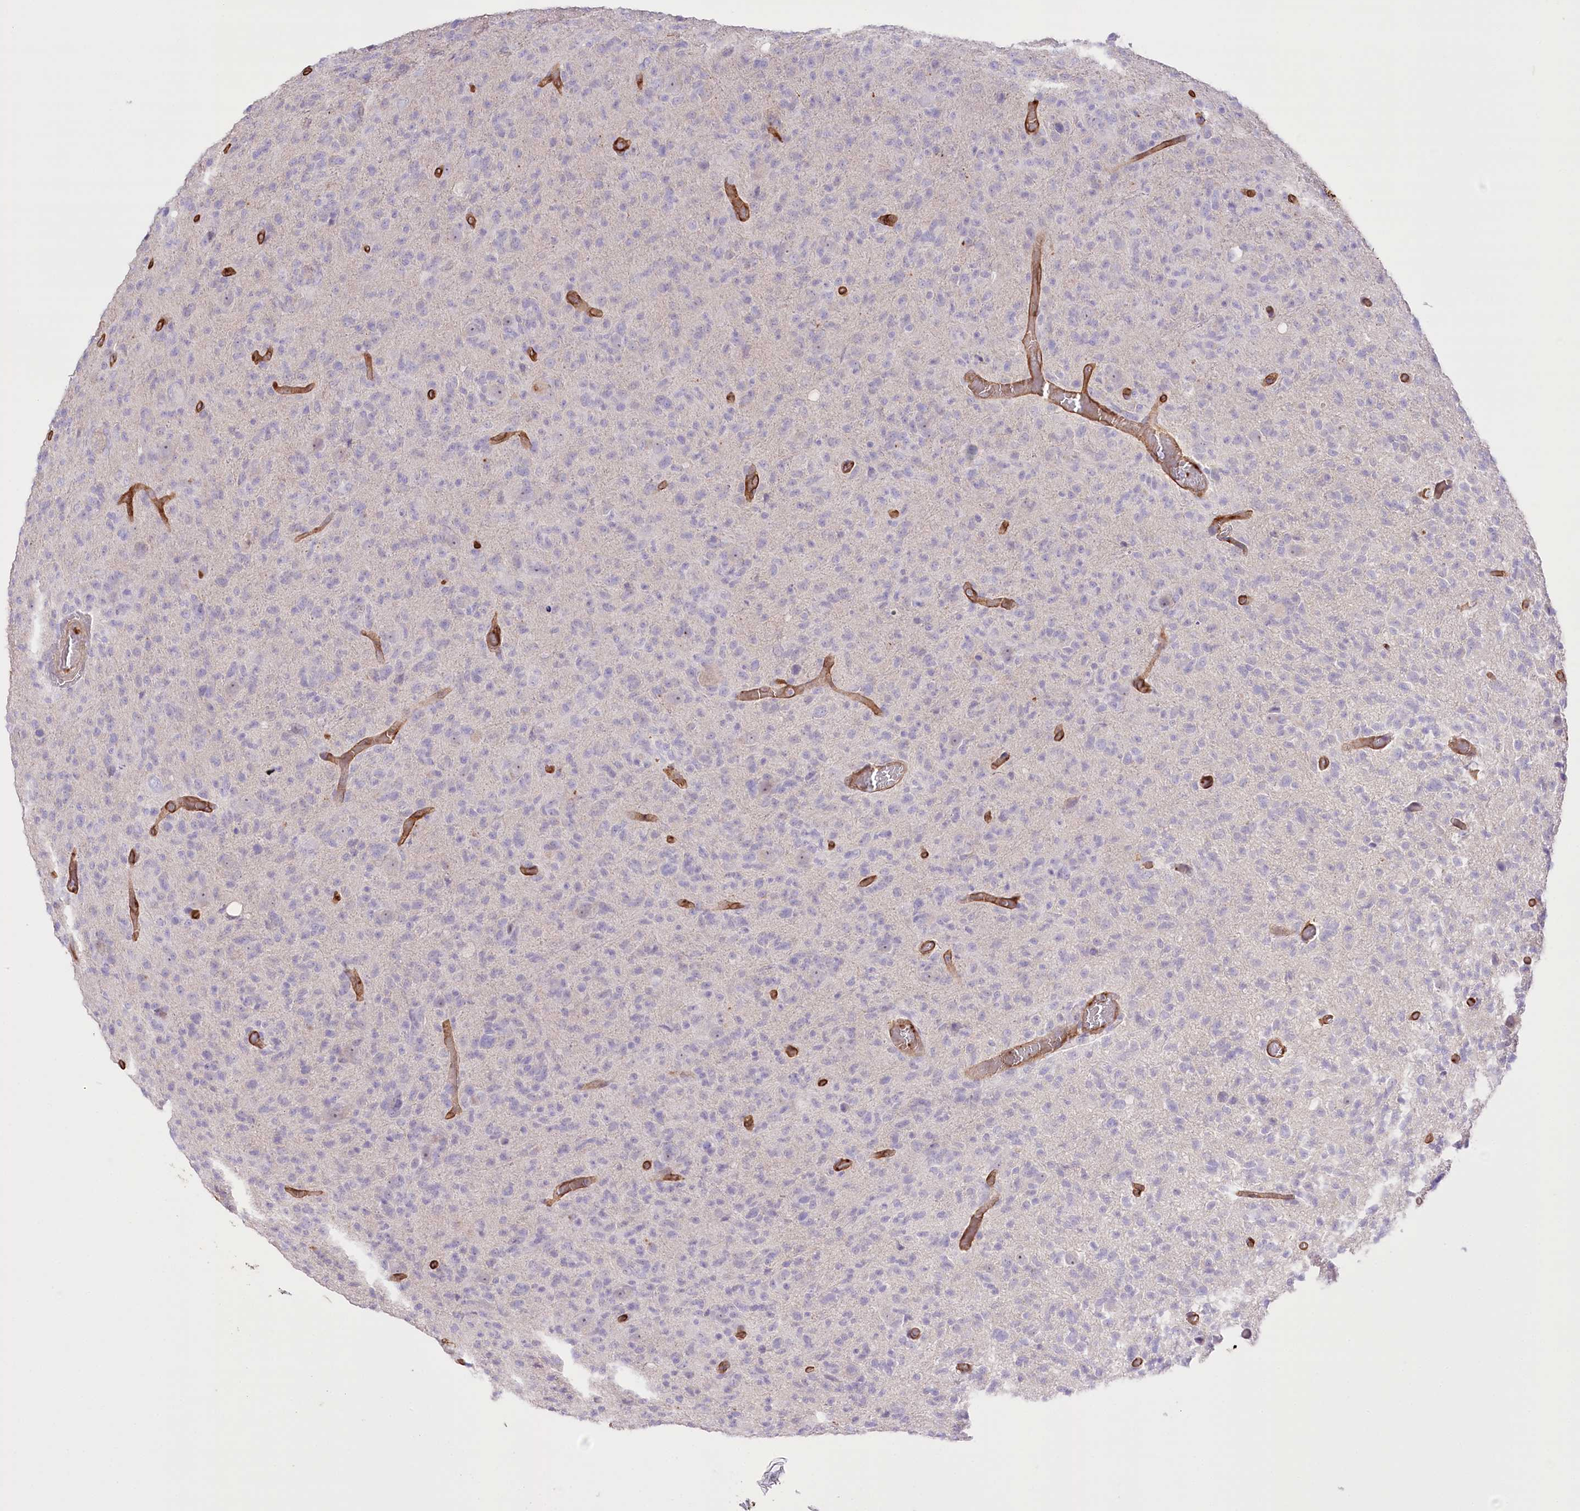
{"staining": {"intensity": "negative", "quantity": "none", "location": "none"}, "tissue": "glioma", "cell_type": "Tumor cells", "image_type": "cancer", "snomed": [{"axis": "morphology", "description": "Glioma, malignant, High grade"}, {"axis": "topography", "description": "Brain"}], "caption": "DAB immunohistochemical staining of human malignant glioma (high-grade) displays no significant expression in tumor cells.", "gene": "SLC39A10", "patient": {"sex": "female", "age": 57}}